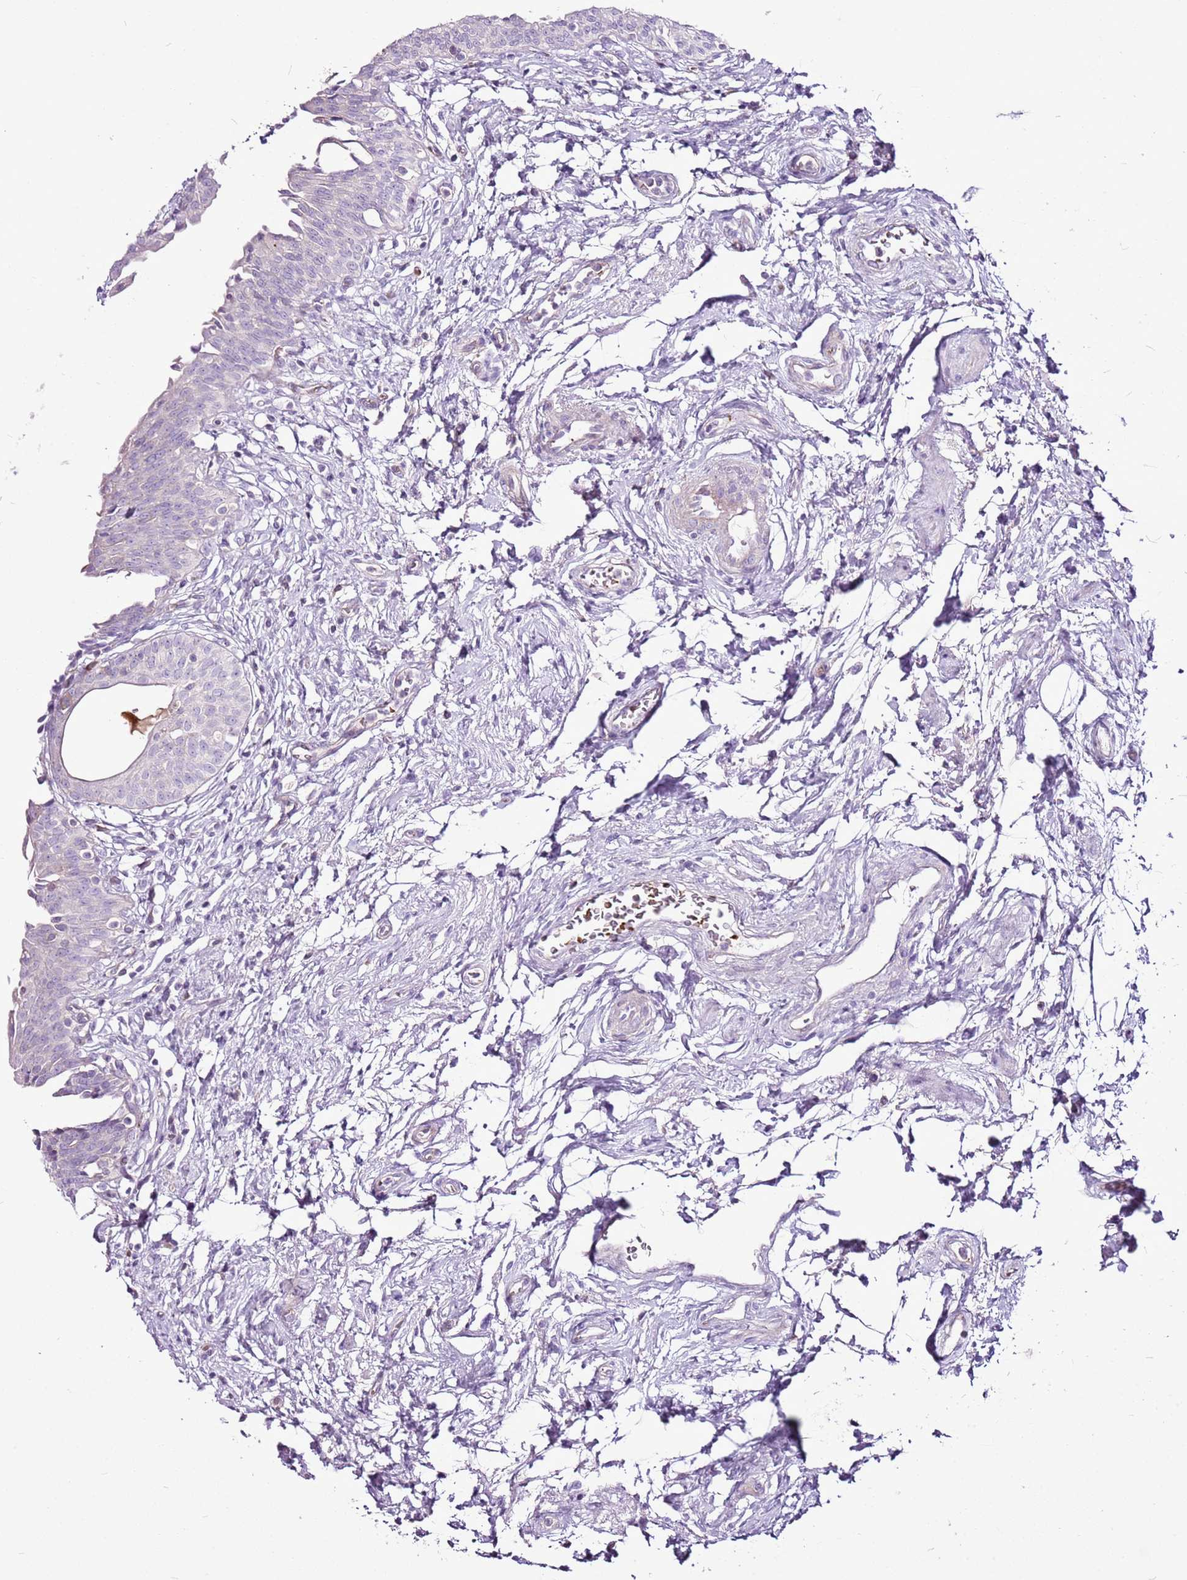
{"staining": {"intensity": "negative", "quantity": "none", "location": "none"}, "tissue": "urinary bladder", "cell_type": "Urothelial cells", "image_type": "normal", "snomed": [{"axis": "morphology", "description": "Normal tissue, NOS"}, {"axis": "topography", "description": "Urinary bladder"}], "caption": "Immunohistochemistry (IHC) of benign human urinary bladder exhibits no expression in urothelial cells. (DAB immunohistochemistry visualized using brightfield microscopy, high magnification).", "gene": "CHAC2", "patient": {"sex": "male", "age": 83}}